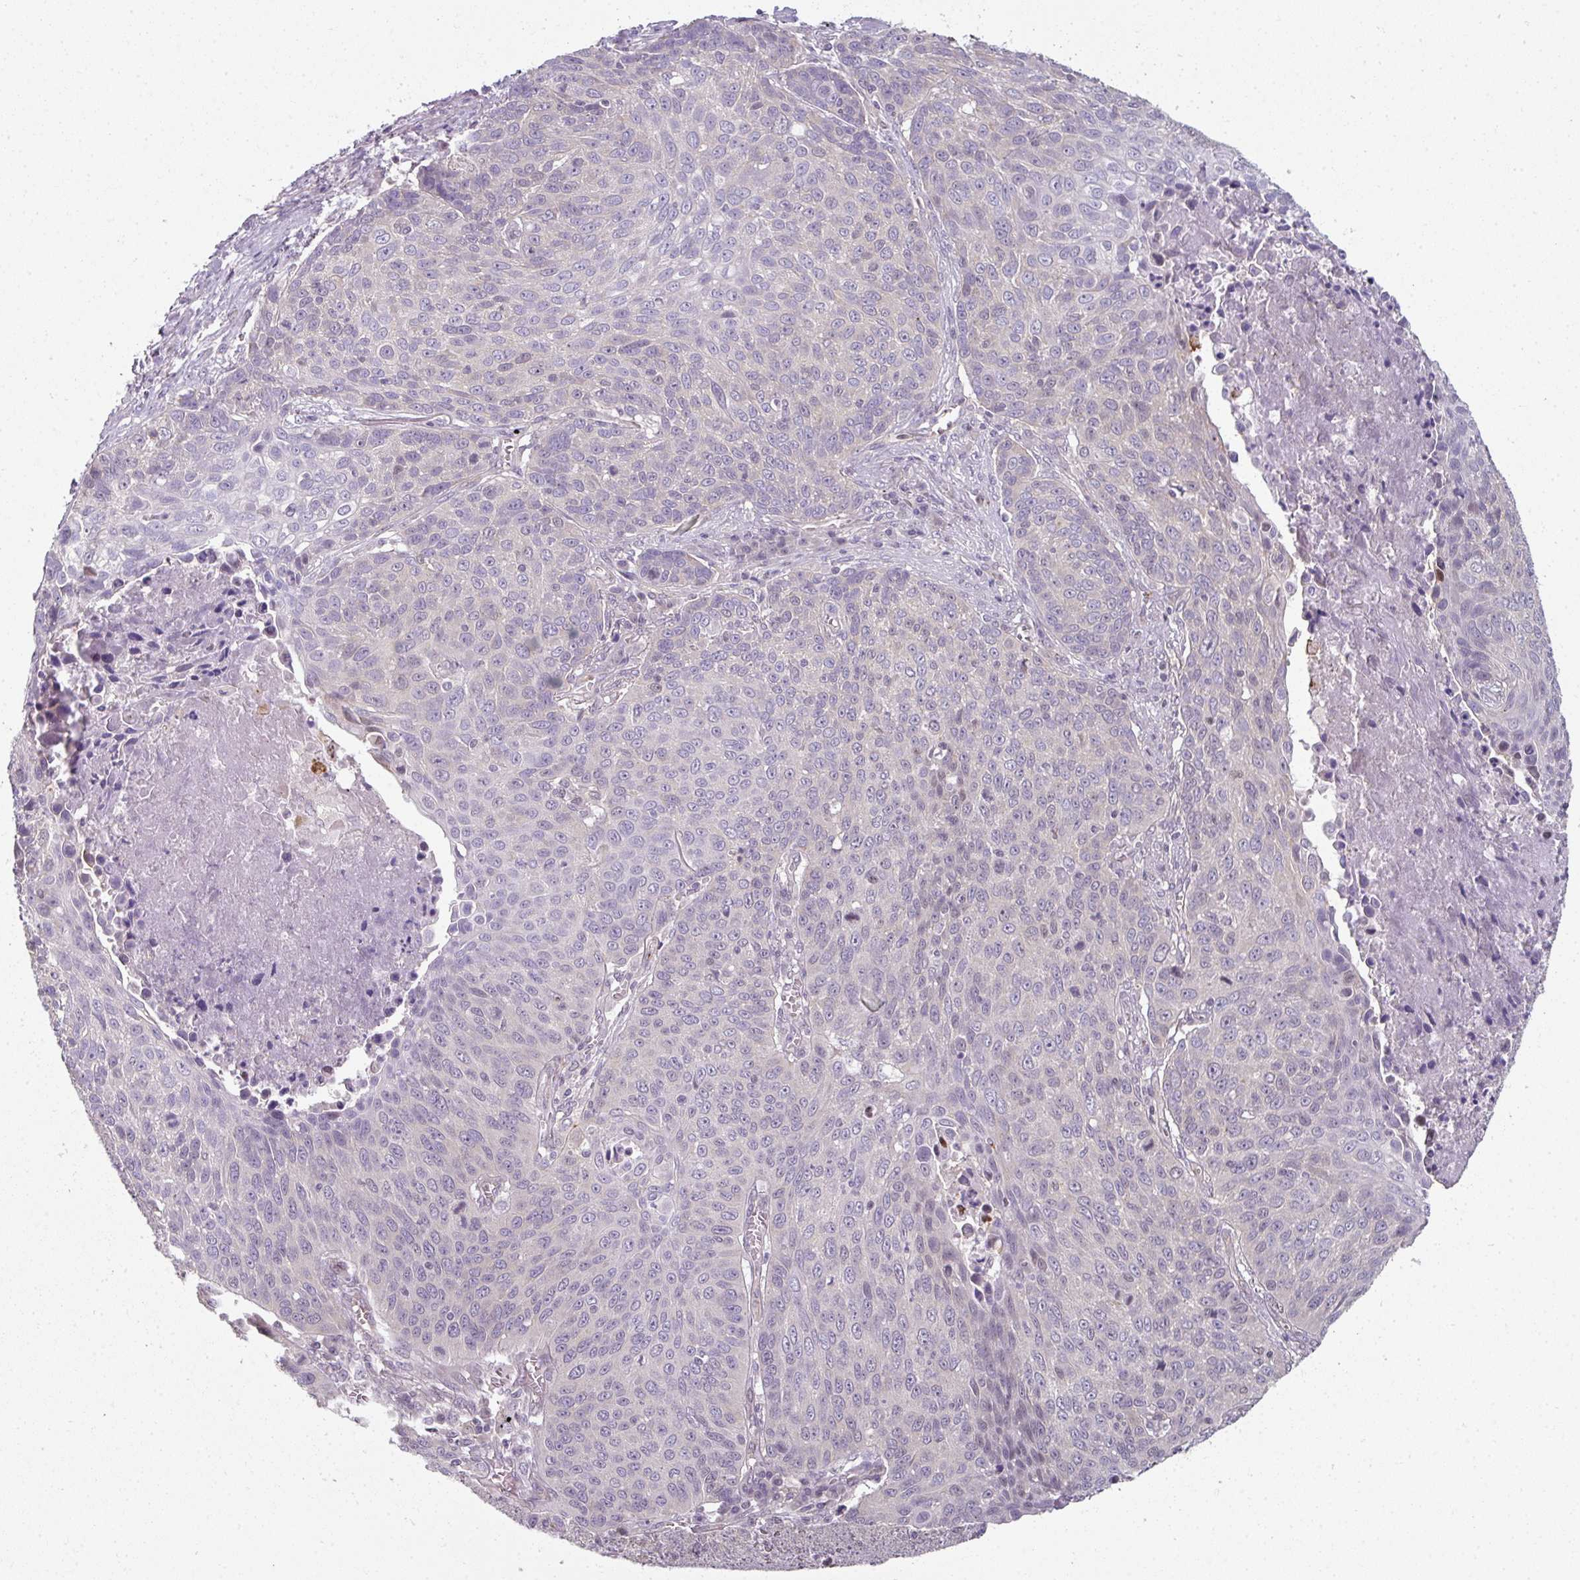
{"staining": {"intensity": "negative", "quantity": "none", "location": "none"}, "tissue": "lung cancer", "cell_type": "Tumor cells", "image_type": "cancer", "snomed": [{"axis": "morphology", "description": "Squamous cell carcinoma, NOS"}, {"axis": "topography", "description": "Lung"}], "caption": "Tumor cells are negative for protein expression in human lung squamous cell carcinoma.", "gene": "C19orf33", "patient": {"sex": "male", "age": 78}}